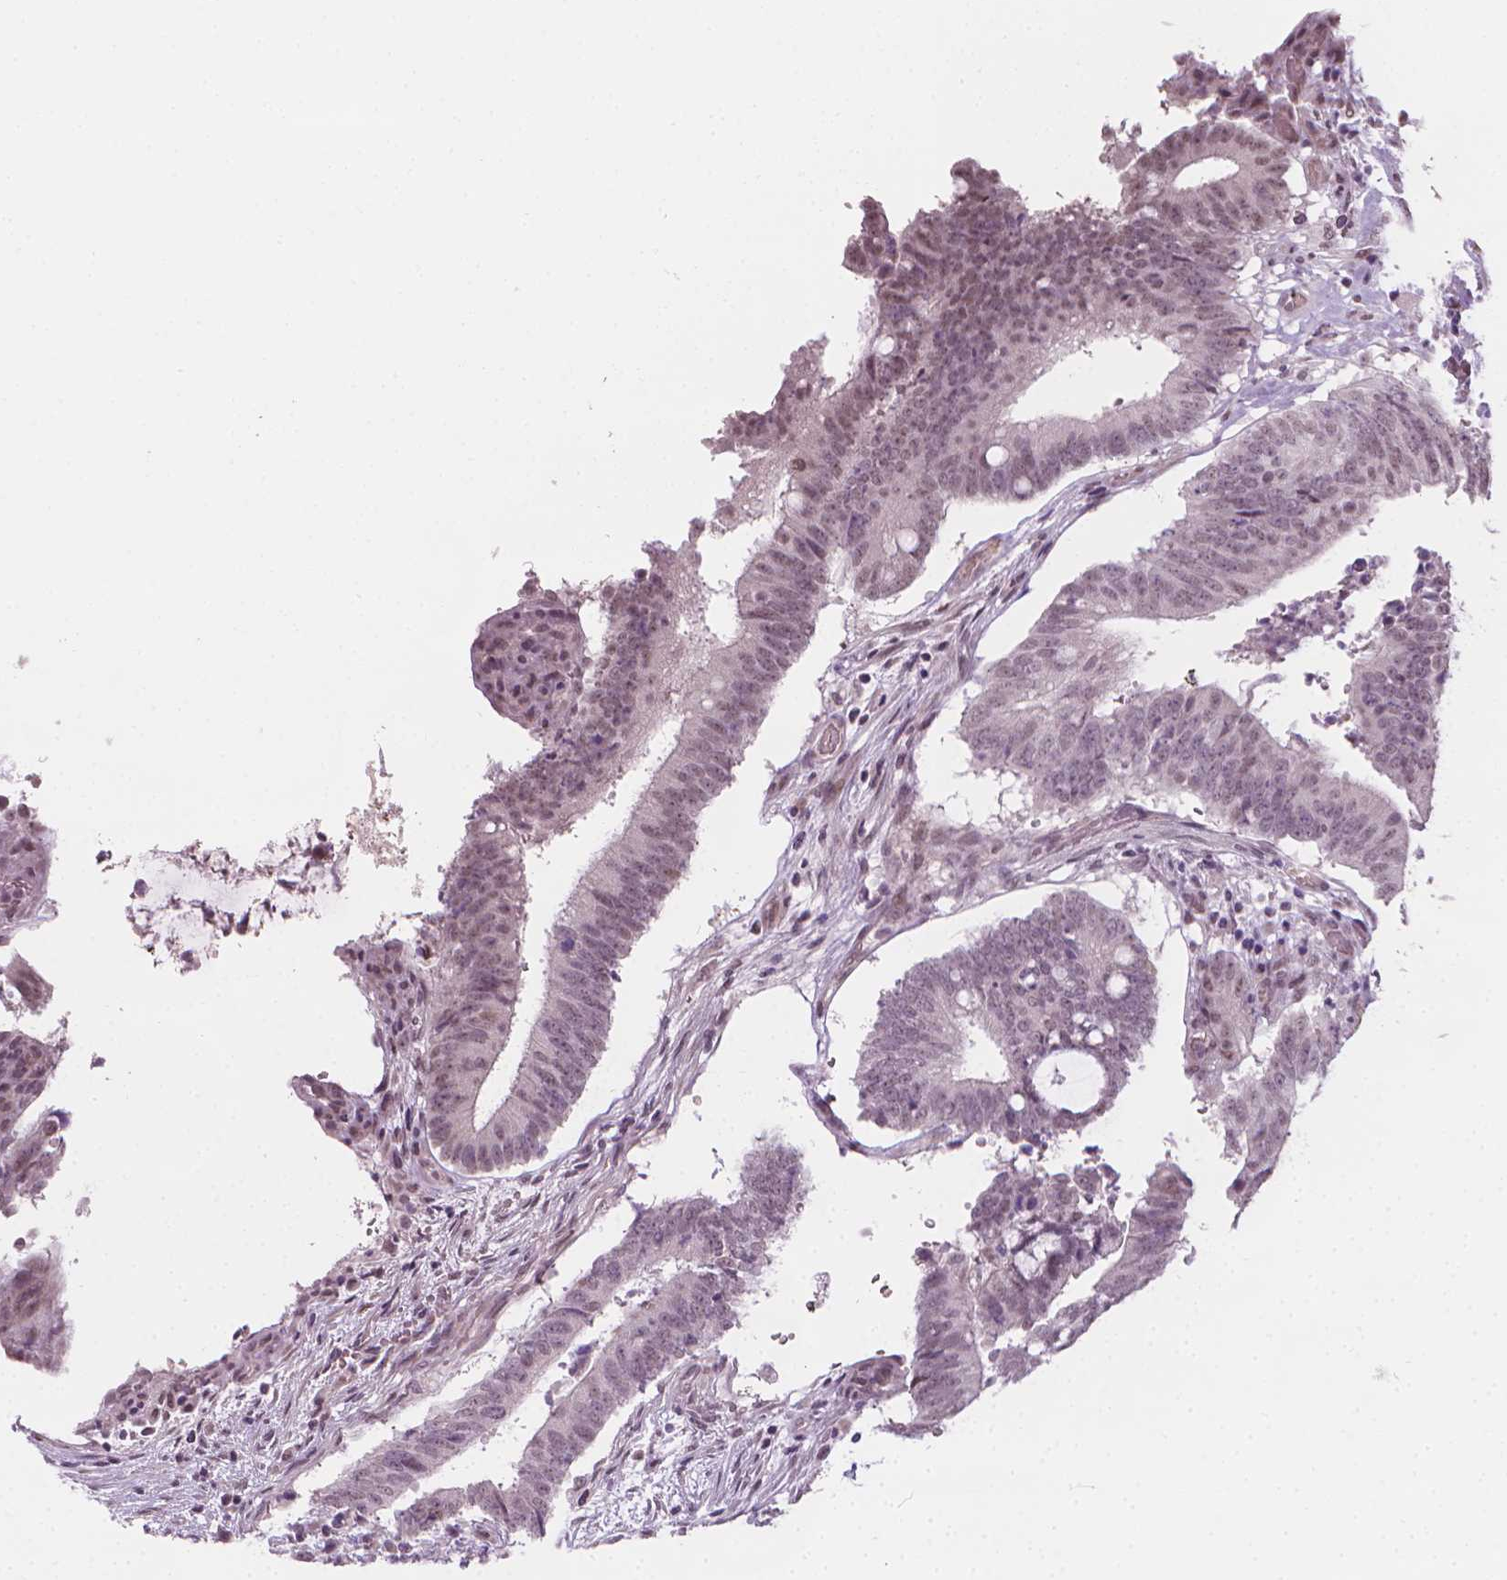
{"staining": {"intensity": "weak", "quantity": "<25%", "location": "nuclear"}, "tissue": "colorectal cancer", "cell_type": "Tumor cells", "image_type": "cancer", "snomed": [{"axis": "morphology", "description": "Adenocarcinoma, NOS"}, {"axis": "topography", "description": "Colon"}], "caption": "Immunohistochemical staining of colorectal cancer displays no significant expression in tumor cells.", "gene": "CDKN1C", "patient": {"sex": "female", "age": 43}}